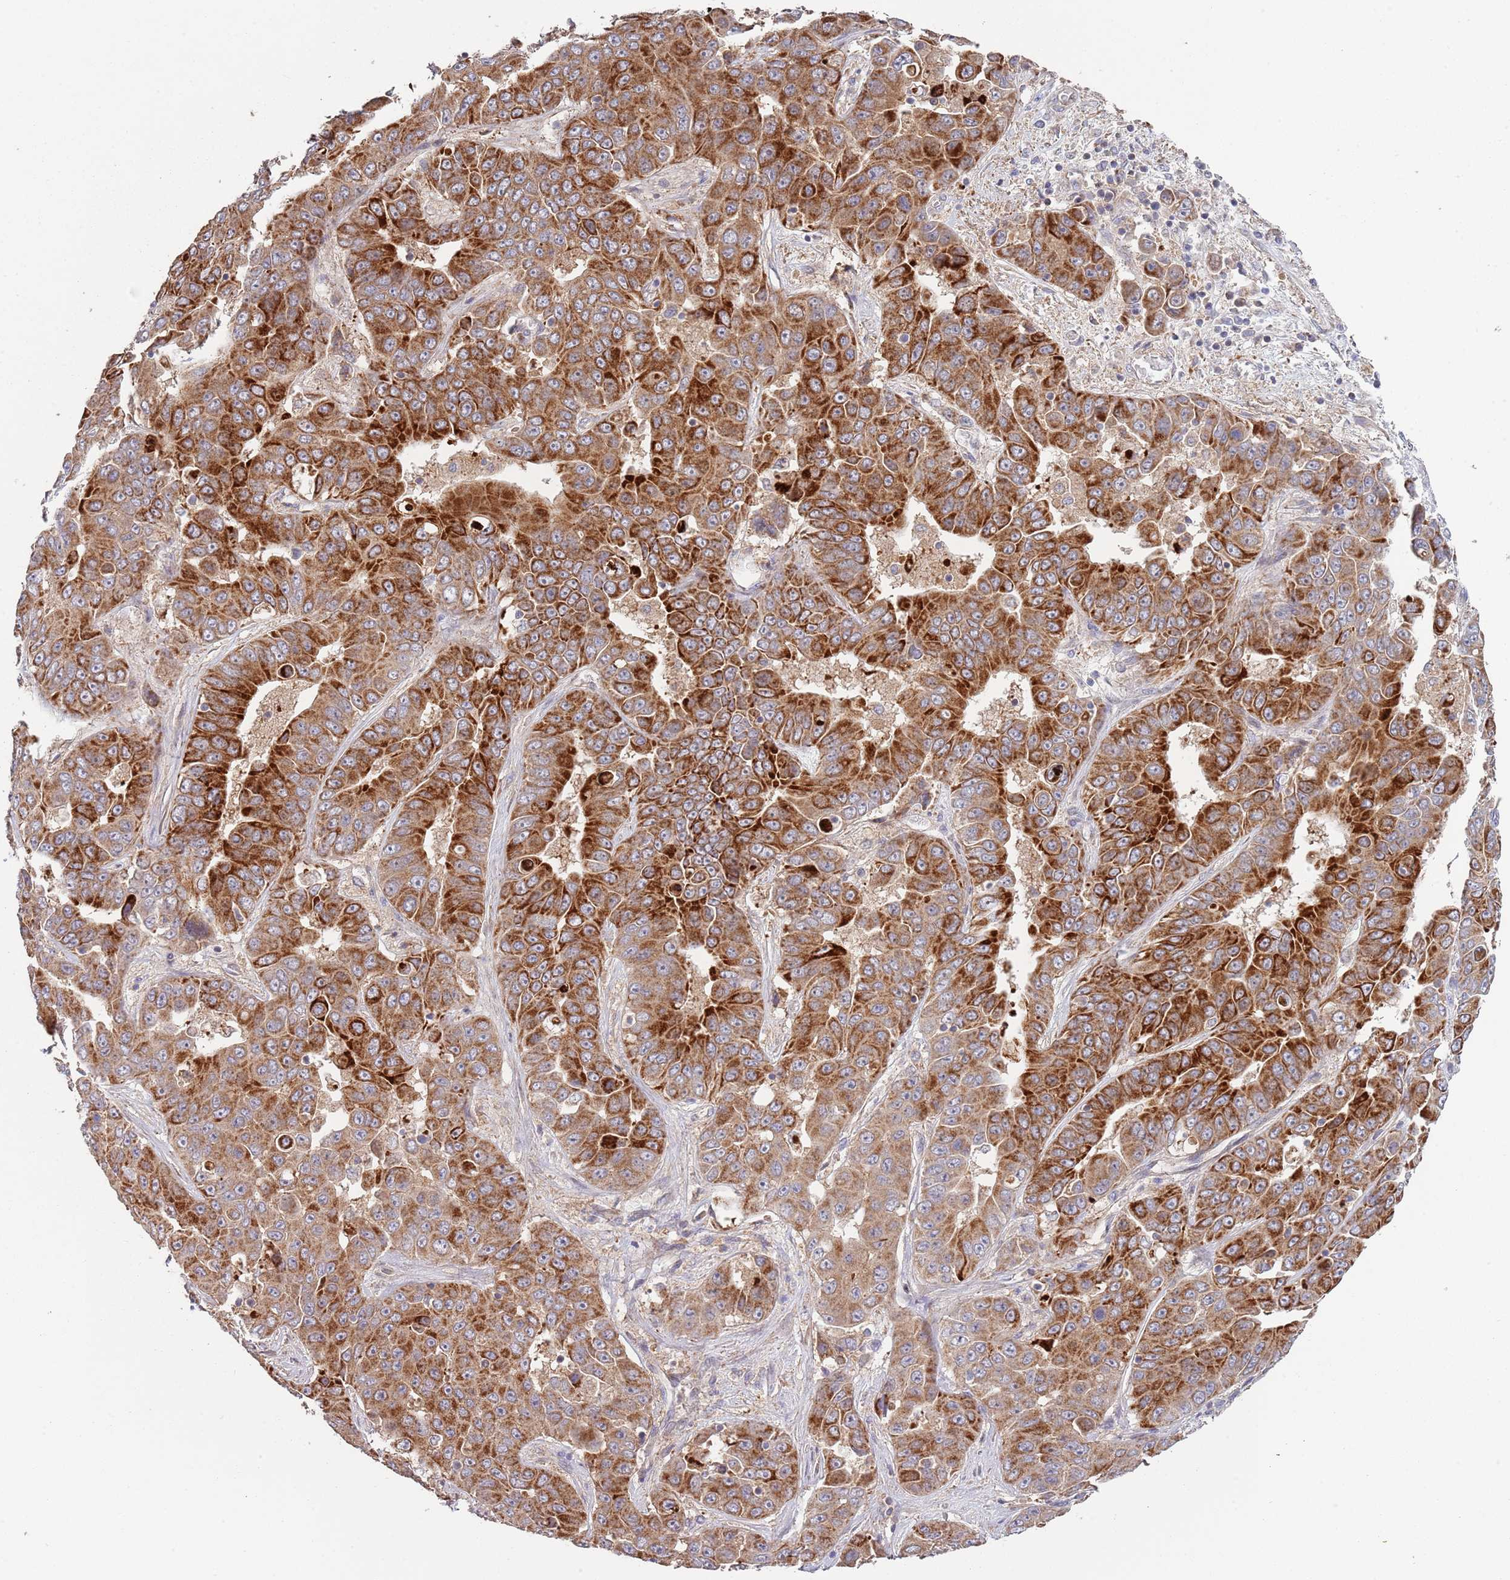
{"staining": {"intensity": "strong", "quantity": ">75%", "location": "cytoplasmic/membranous"}, "tissue": "liver cancer", "cell_type": "Tumor cells", "image_type": "cancer", "snomed": [{"axis": "morphology", "description": "Cholangiocarcinoma"}, {"axis": "topography", "description": "Liver"}], "caption": "DAB immunohistochemical staining of human liver cancer displays strong cytoplasmic/membranous protein expression in about >75% of tumor cells. (IHC, brightfield microscopy, high magnification).", "gene": "ABCC10", "patient": {"sex": "female", "age": 52}}